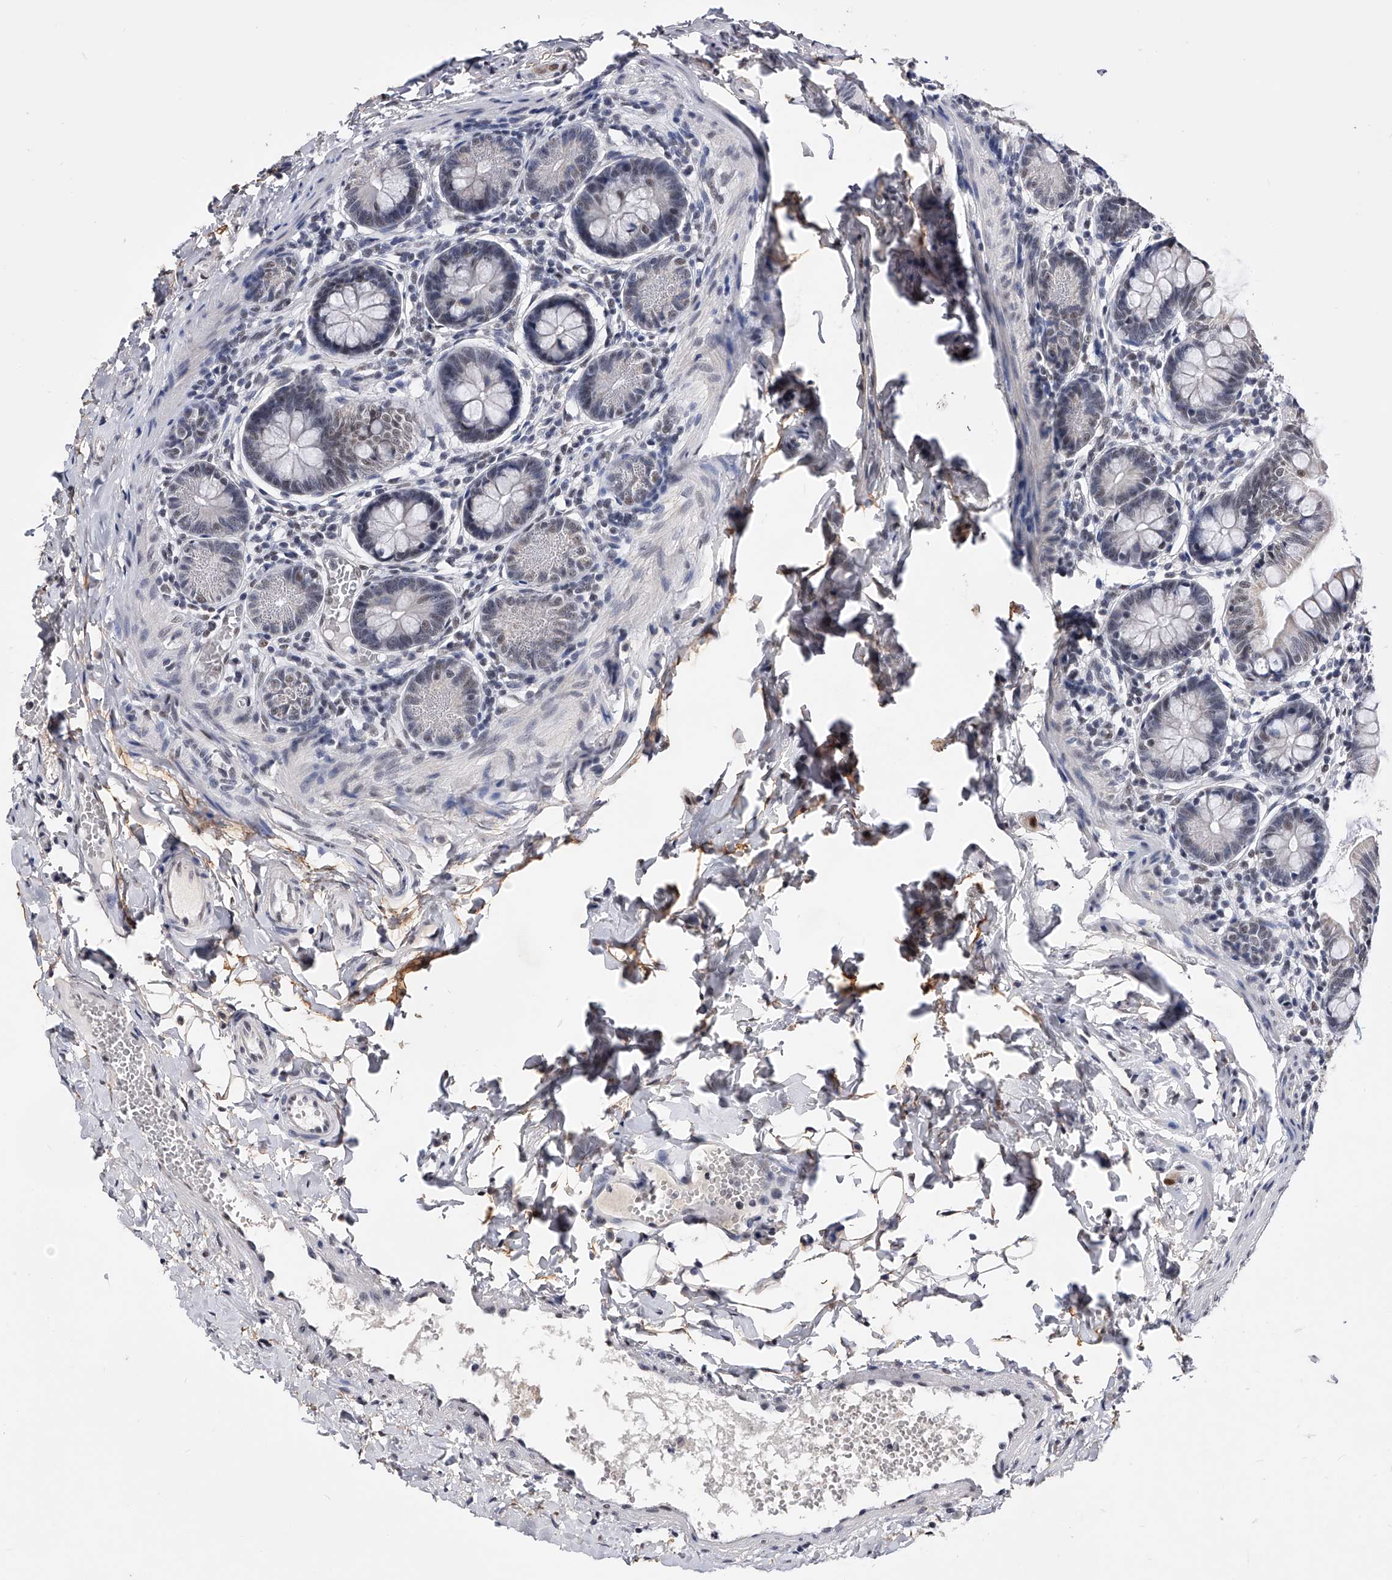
{"staining": {"intensity": "weak", "quantity": "<25%", "location": "cytoplasmic/membranous"}, "tissue": "small intestine", "cell_type": "Glandular cells", "image_type": "normal", "snomed": [{"axis": "morphology", "description": "Normal tissue, NOS"}, {"axis": "topography", "description": "Small intestine"}], "caption": "Immunohistochemistry (IHC) histopathology image of unremarkable human small intestine stained for a protein (brown), which demonstrates no positivity in glandular cells.", "gene": "ZNF529", "patient": {"sex": "male", "age": 7}}